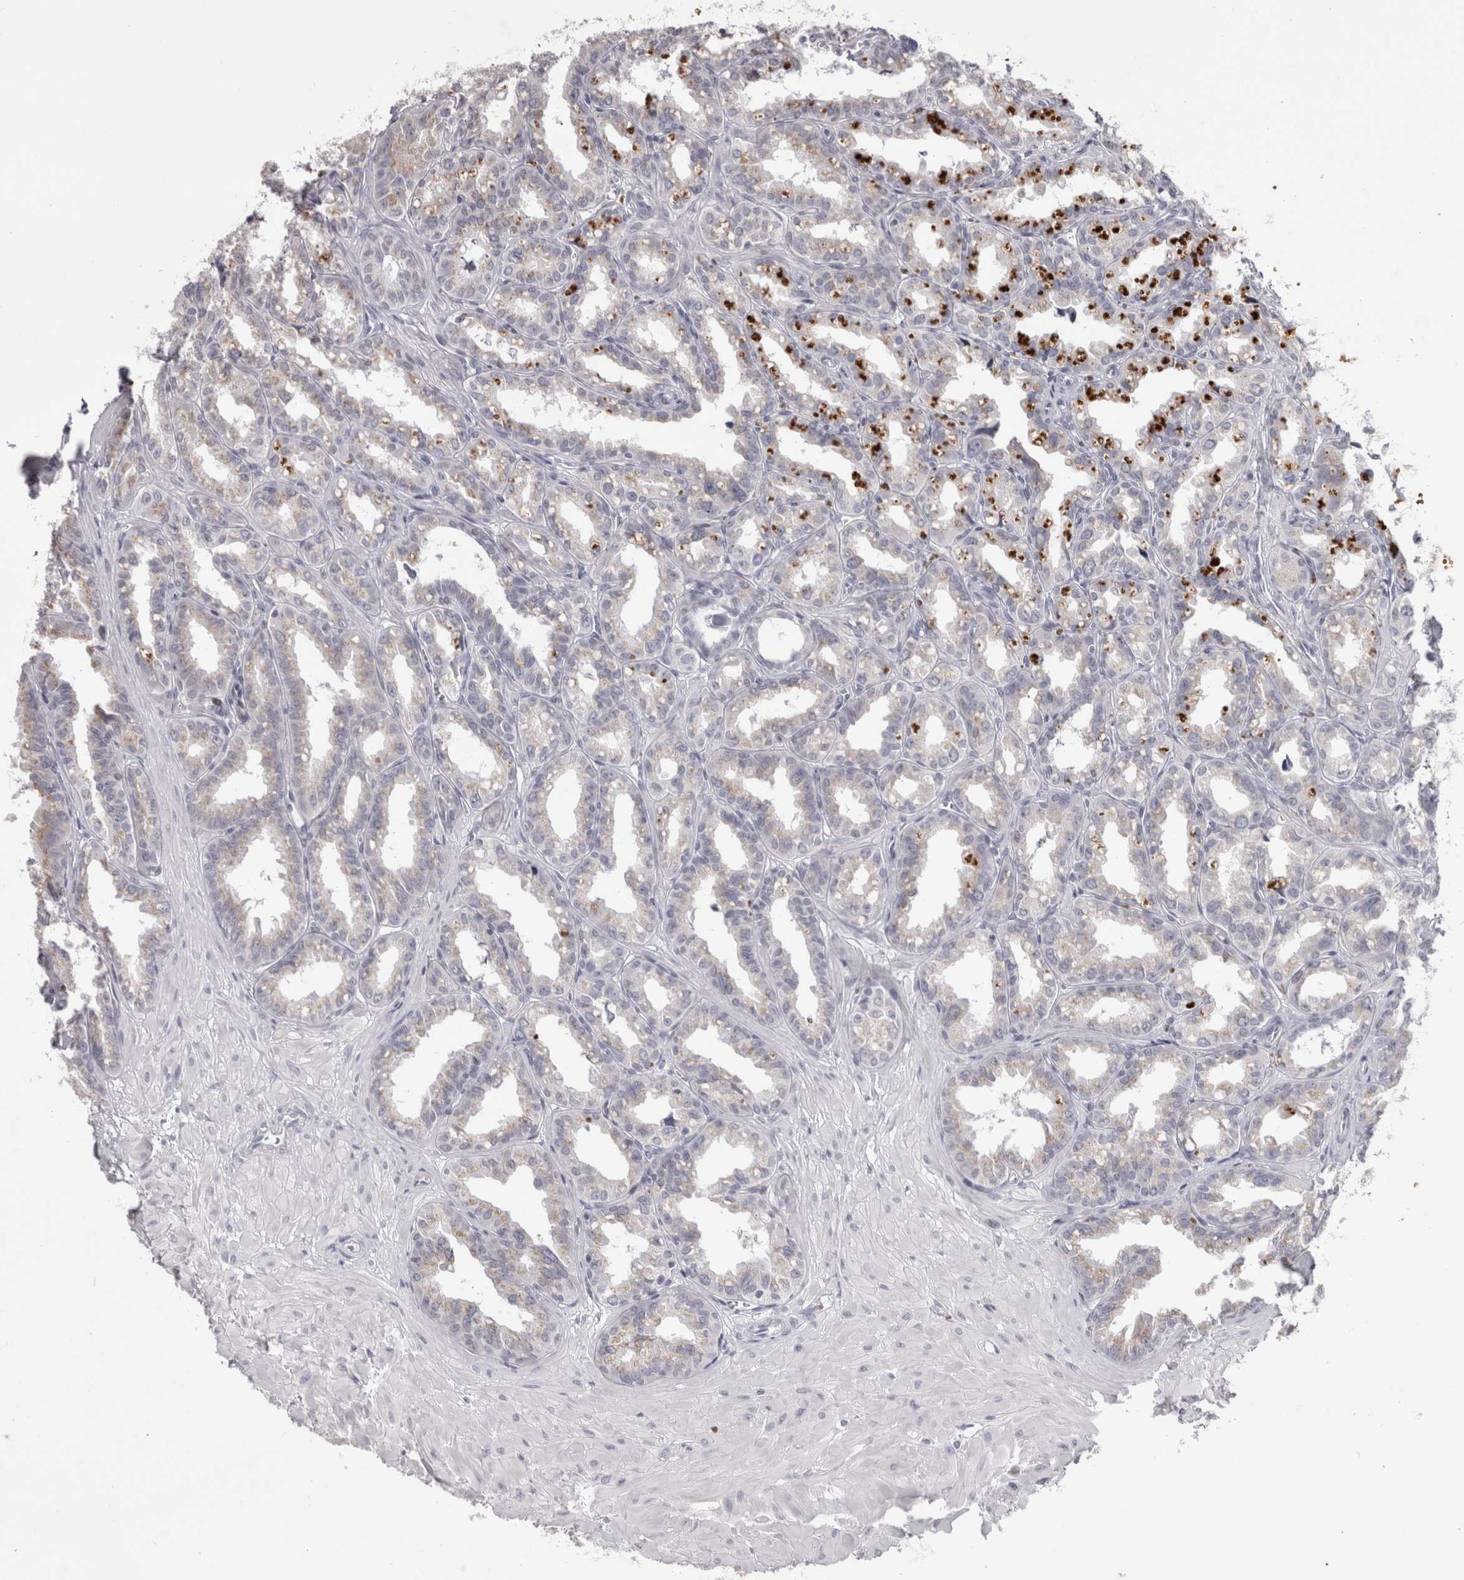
{"staining": {"intensity": "negative", "quantity": "none", "location": "none"}, "tissue": "seminal vesicle", "cell_type": "Glandular cells", "image_type": "normal", "snomed": [{"axis": "morphology", "description": "Normal tissue, NOS"}, {"axis": "topography", "description": "Prostate"}, {"axis": "topography", "description": "Seminal veicle"}], "caption": "Human seminal vesicle stained for a protein using immunohistochemistry (IHC) displays no staining in glandular cells.", "gene": "FNDC8", "patient": {"sex": "male", "age": 51}}